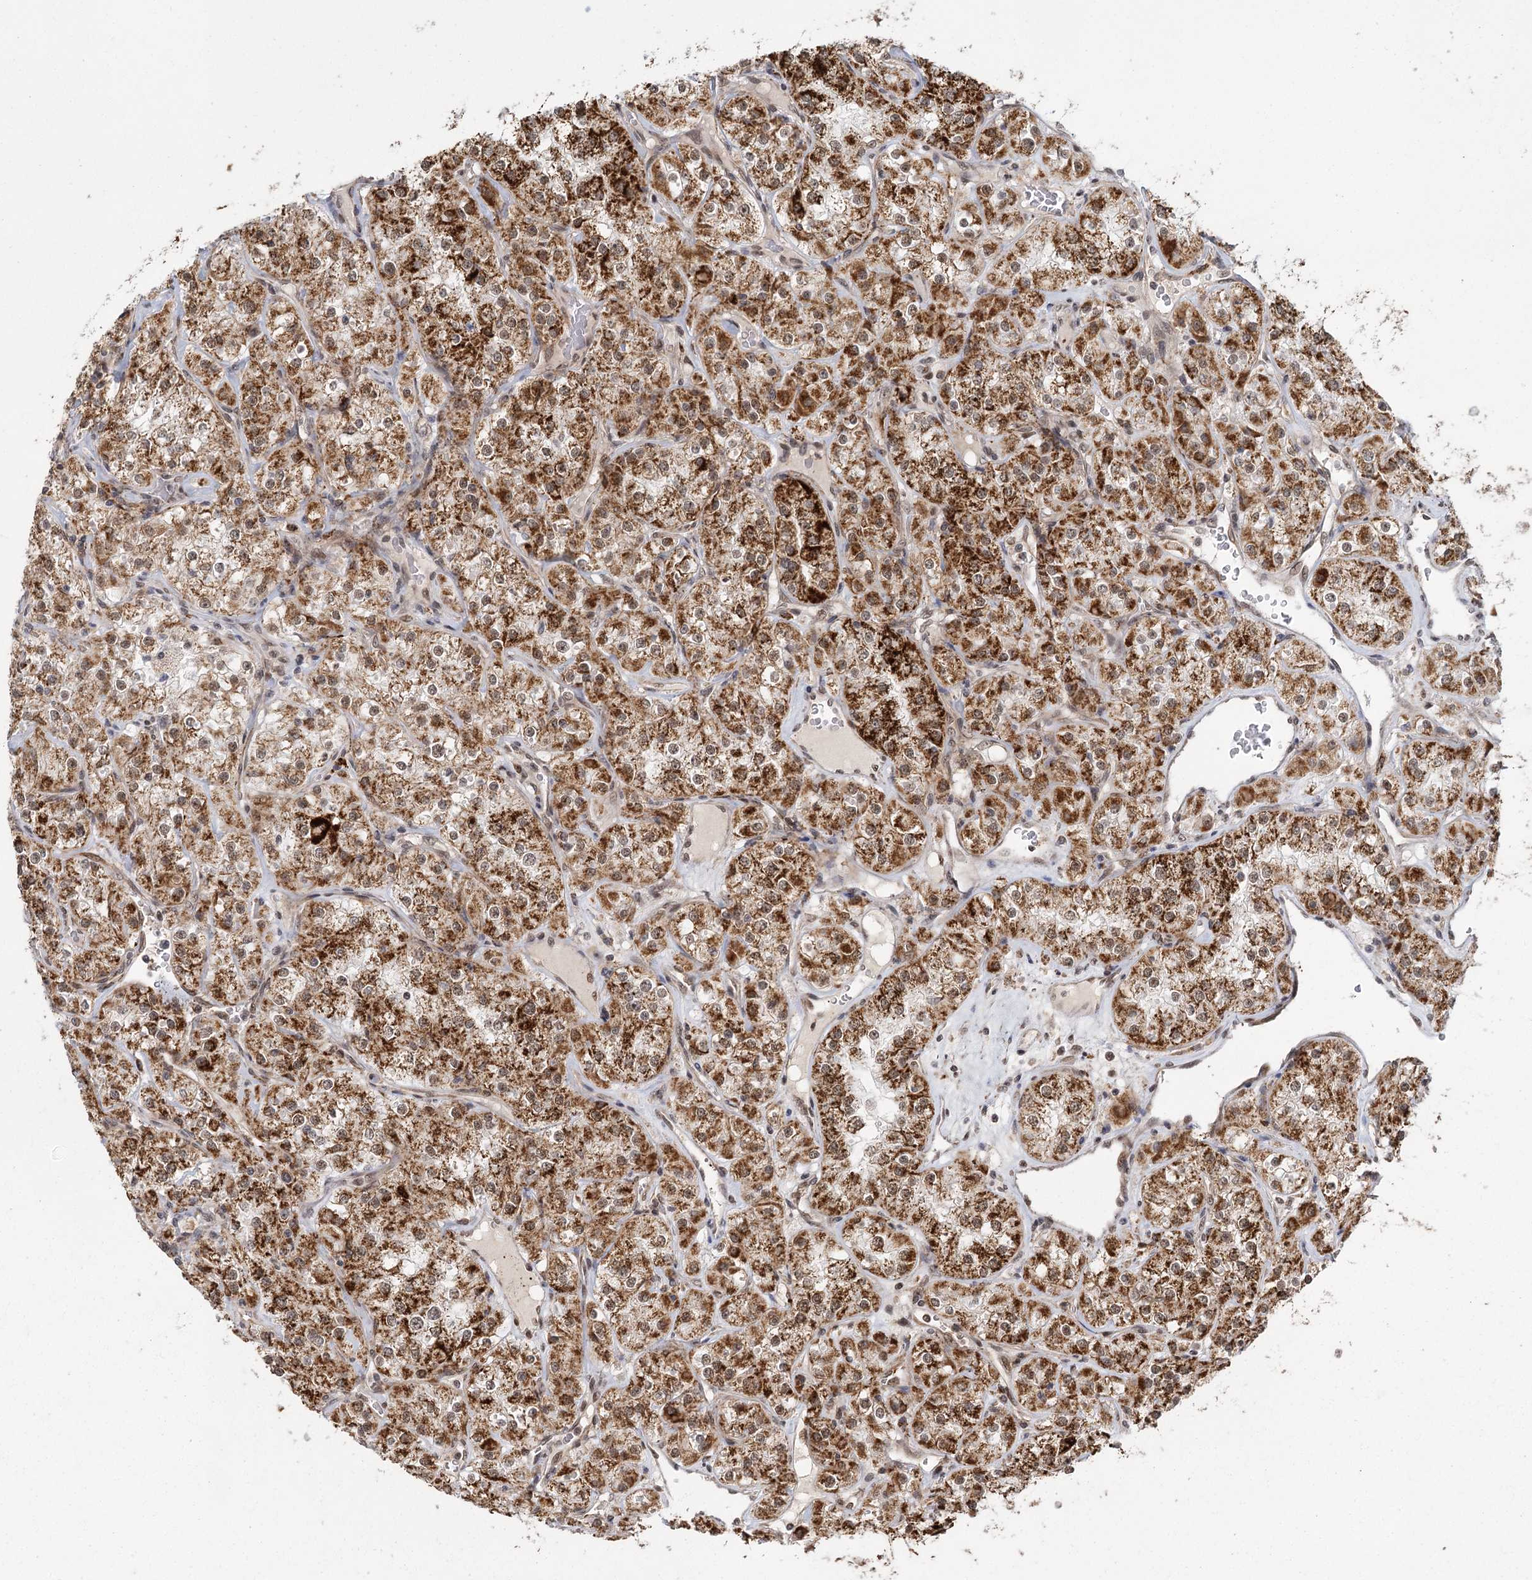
{"staining": {"intensity": "strong", "quantity": ">75%", "location": "cytoplasmic/membranous"}, "tissue": "renal cancer", "cell_type": "Tumor cells", "image_type": "cancer", "snomed": [{"axis": "morphology", "description": "Adenocarcinoma, NOS"}, {"axis": "topography", "description": "Kidney"}], "caption": "An immunohistochemistry photomicrograph of neoplastic tissue is shown. Protein staining in brown labels strong cytoplasmic/membranous positivity in adenocarcinoma (renal) within tumor cells. Using DAB (3,3'-diaminobenzidine) (brown) and hematoxylin (blue) stains, captured at high magnification using brightfield microscopy.", "gene": "ZCCHC24", "patient": {"sex": "male", "age": 77}}